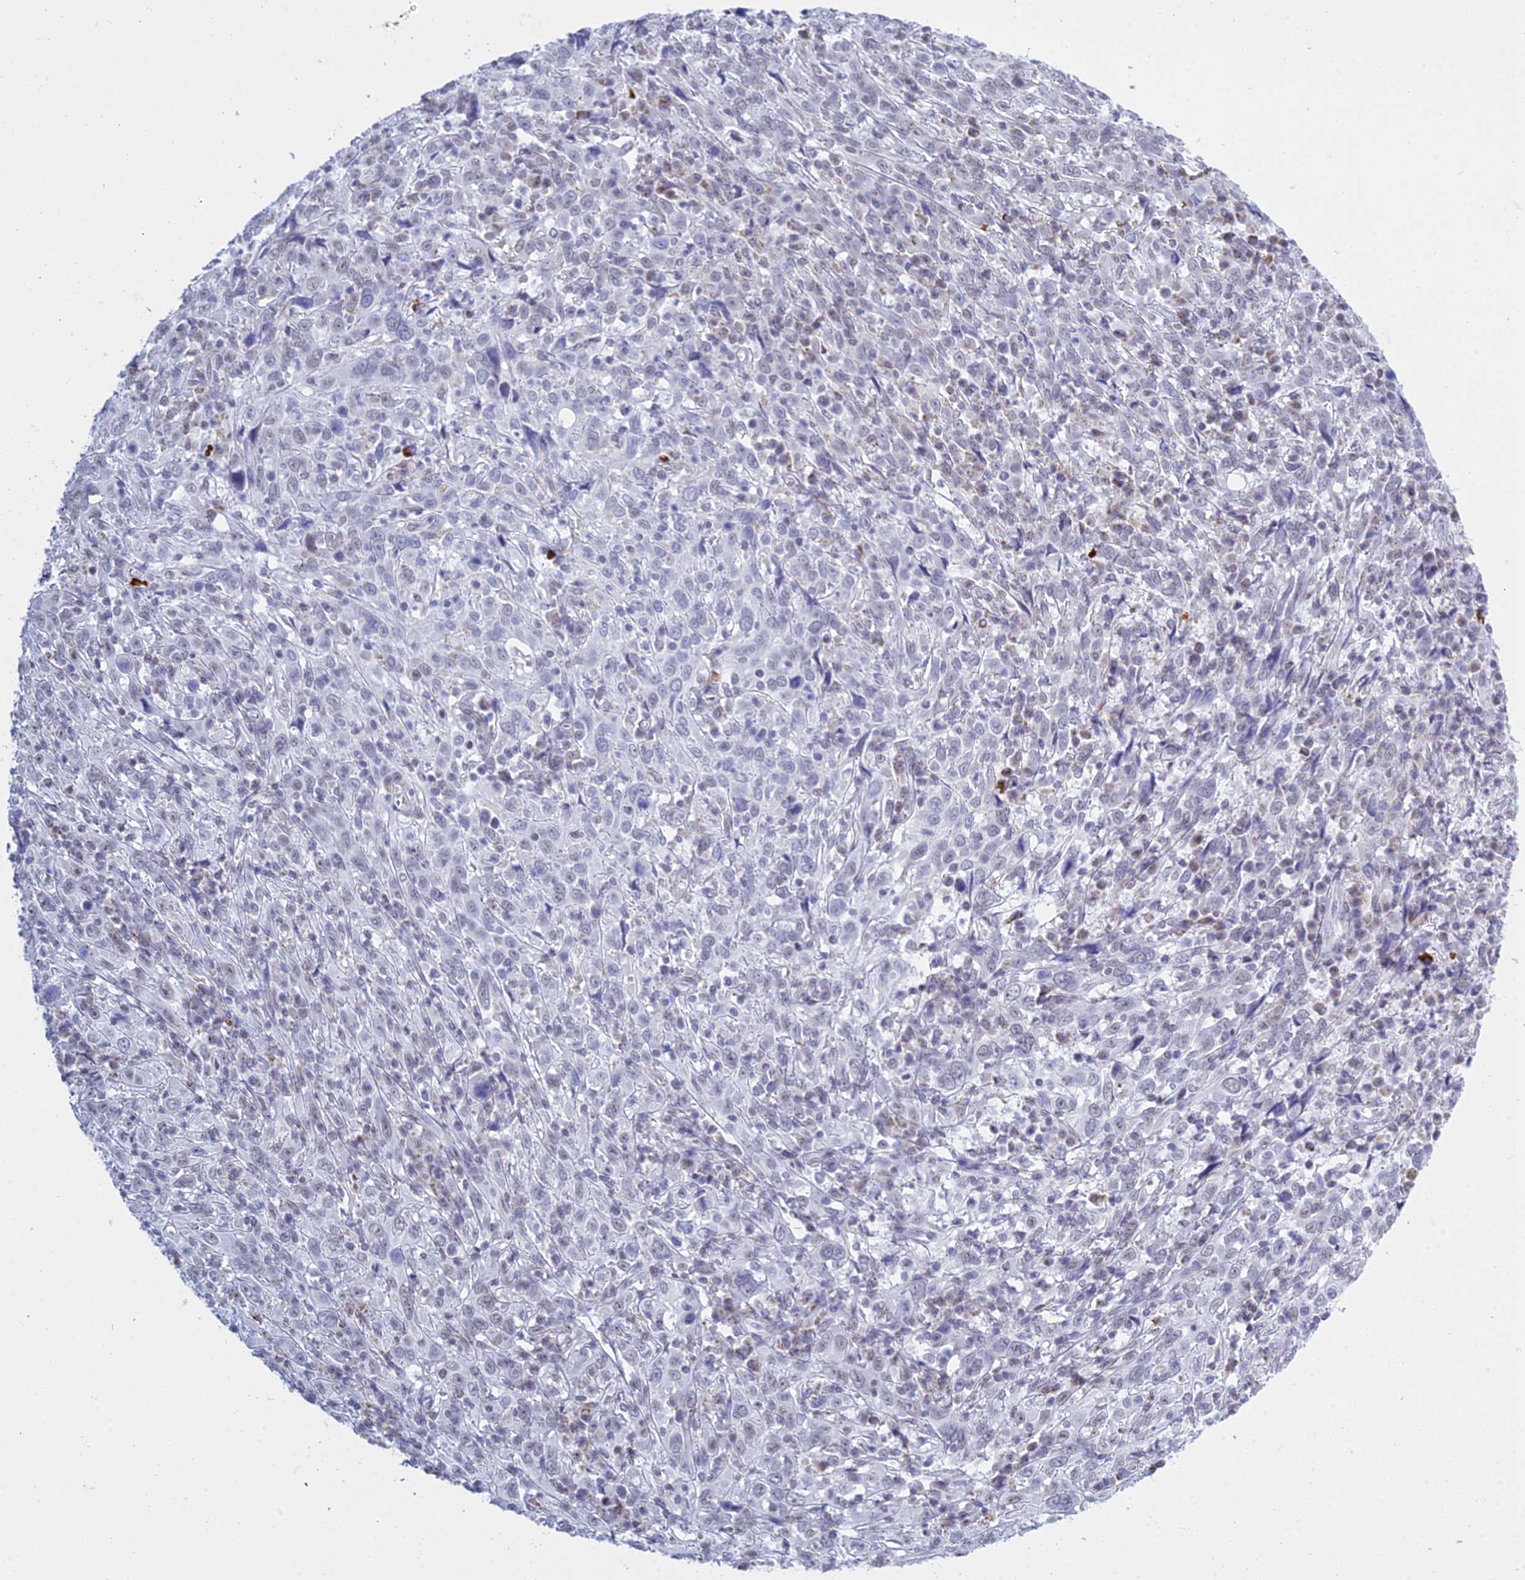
{"staining": {"intensity": "negative", "quantity": "none", "location": "none"}, "tissue": "cervical cancer", "cell_type": "Tumor cells", "image_type": "cancer", "snomed": [{"axis": "morphology", "description": "Squamous cell carcinoma, NOS"}, {"axis": "topography", "description": "Cervix"}], "caption": "Immunohistochemistry (IHC) of cervical cancer exhibits no staining in tumor cells.", "gene": "KLF14", "patient": {"sex": "female", "age": 46}}